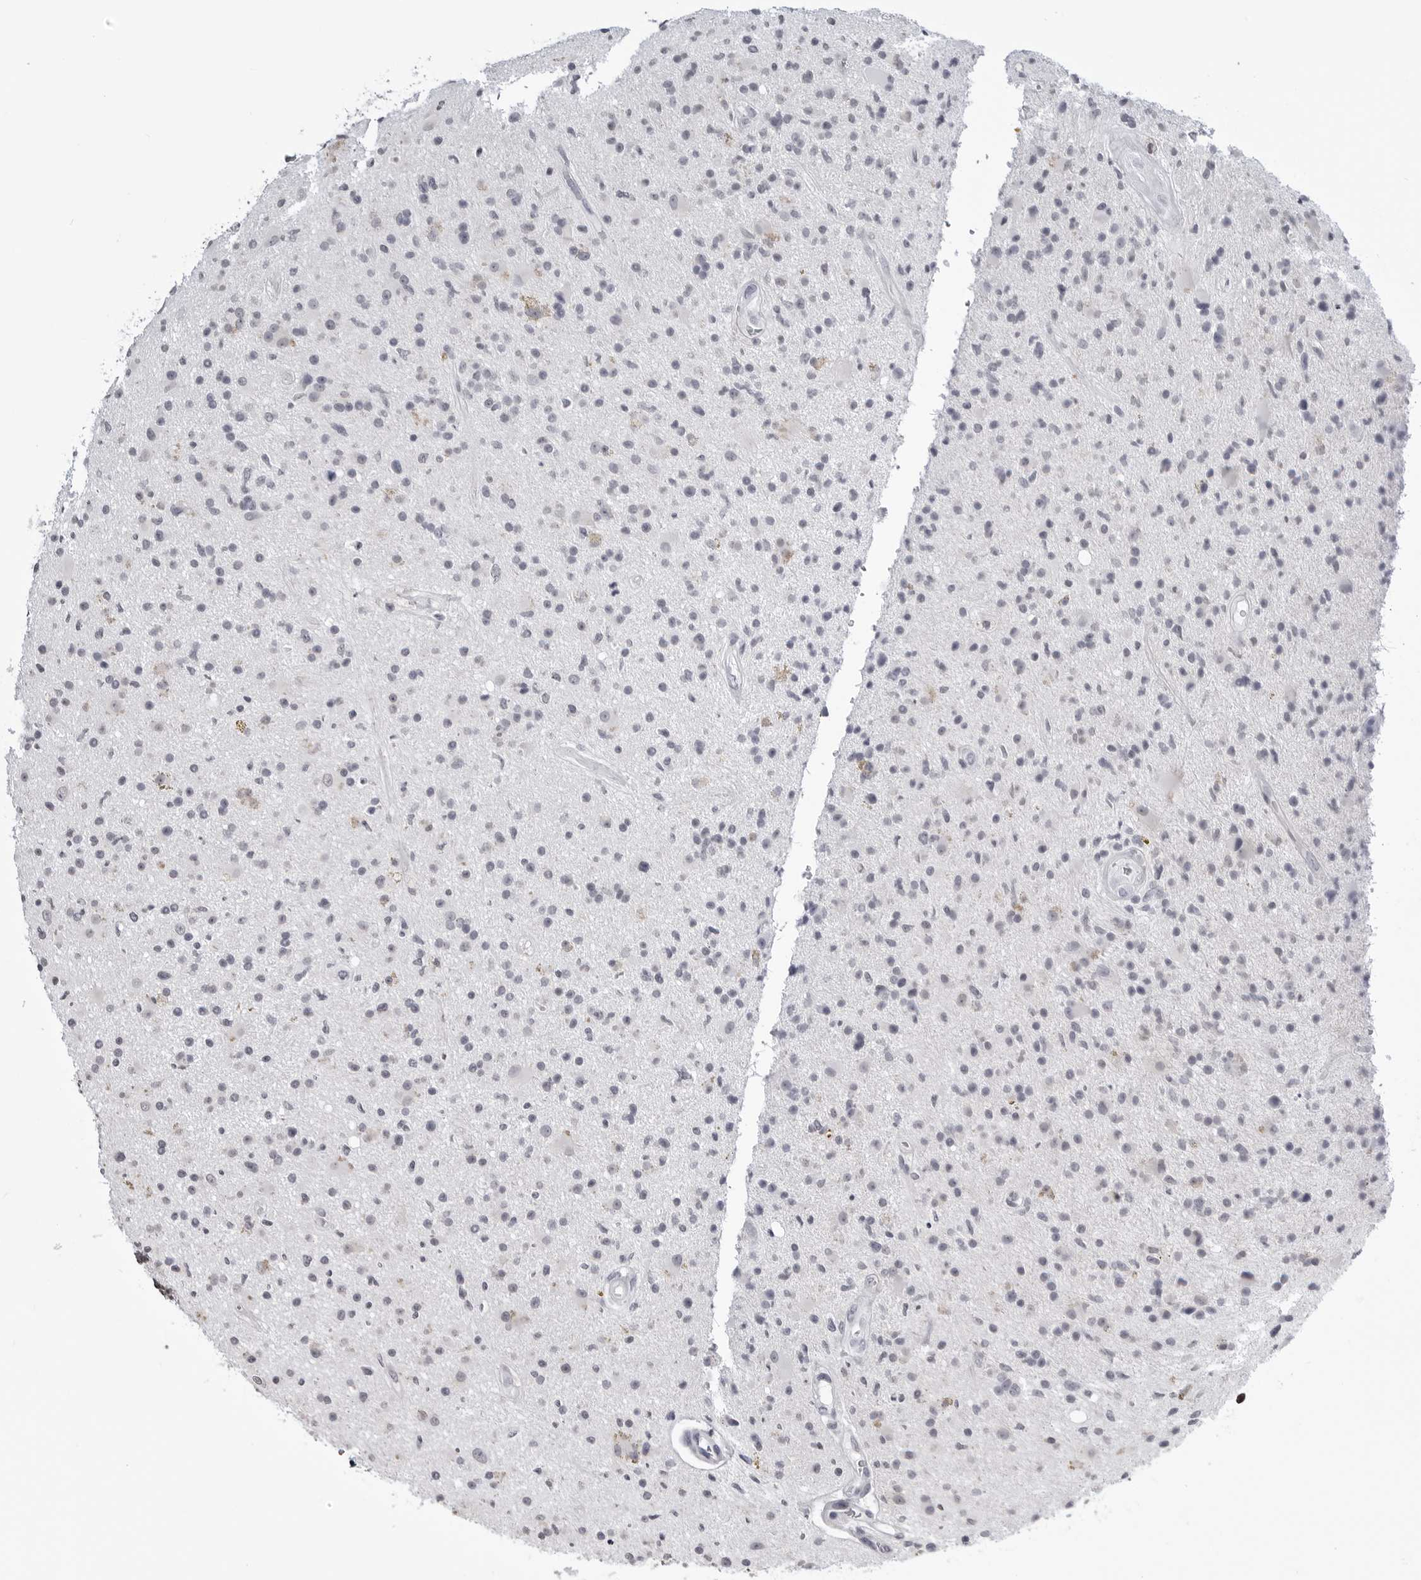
{"staining": {"intensity": "negative", "quantity": "none", "location": "none"}, "tissue": "glioma", "cell_type": "Tumor cells", "image_type": "cancer", "snomed": [{"axis": "morphology", "description": "Glioma, malignant, High grade"}, {"axis": "topography", "description": "Brain"}], "caption": "A high-resolution image shows immunohistochemistry (IHC) staining of glioma, which exhibits no significant staining in tumor cells.", "gene": "YWHAG", "patient": {"sex": "male", "age": 33}}